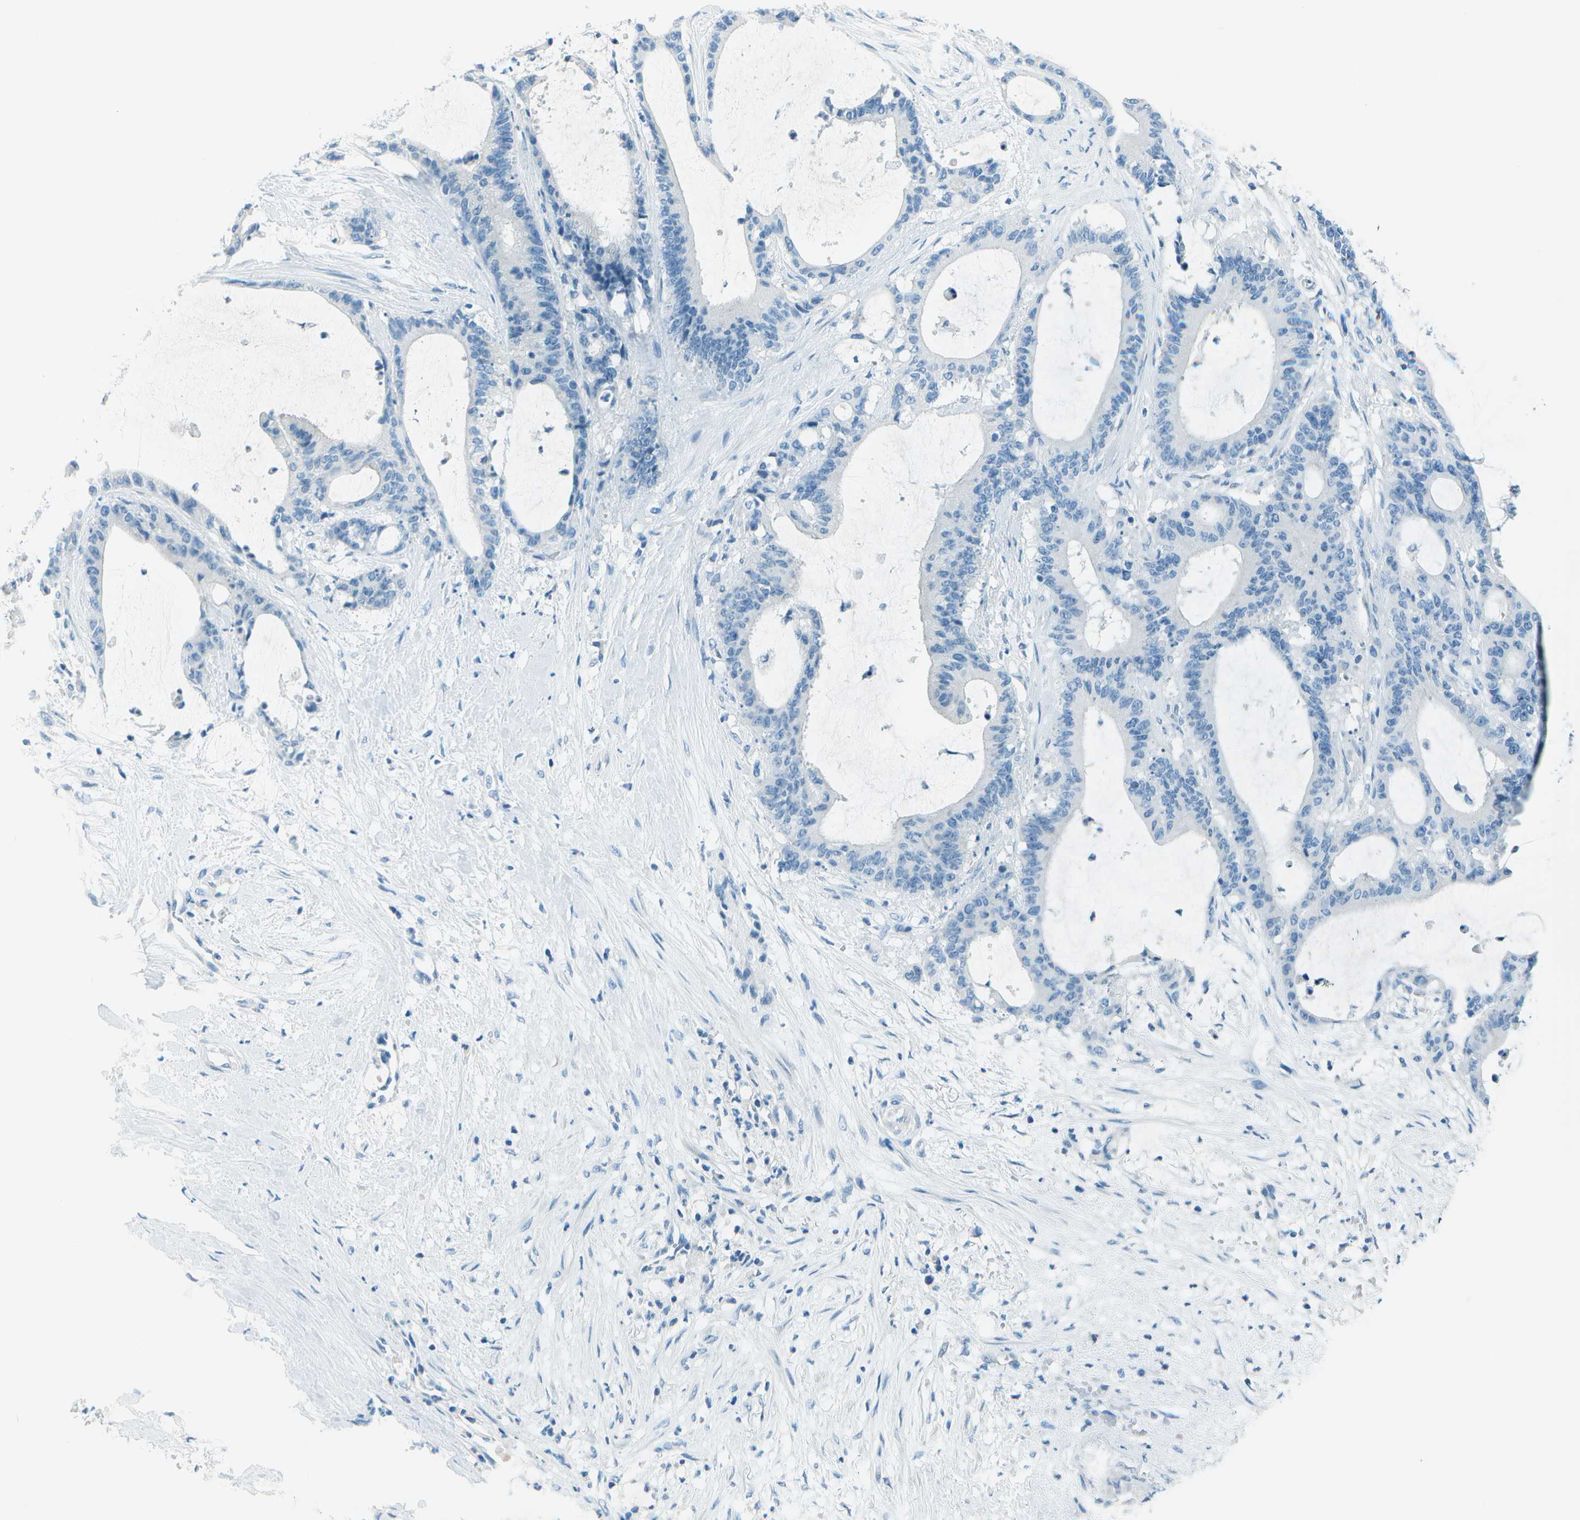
{"staining": {"intensity": "negative", "quantity": "none", "location": "none"}, "tissue": "liver cancer", "cell_type": "Tumor cells", "image_type": "cancer", "snomed": [{"axis": "morphology", "description": "Cholangiocarcinoma"}, {"axis": "topography", "description": "Liver"}], "caption": "This is an immunohistochemistry micrograph of liver cholangiocarcinoma. There is no staining in tumor cells.", "gene": "FGF1", "patient": {"sex": "female", "age": 73}}